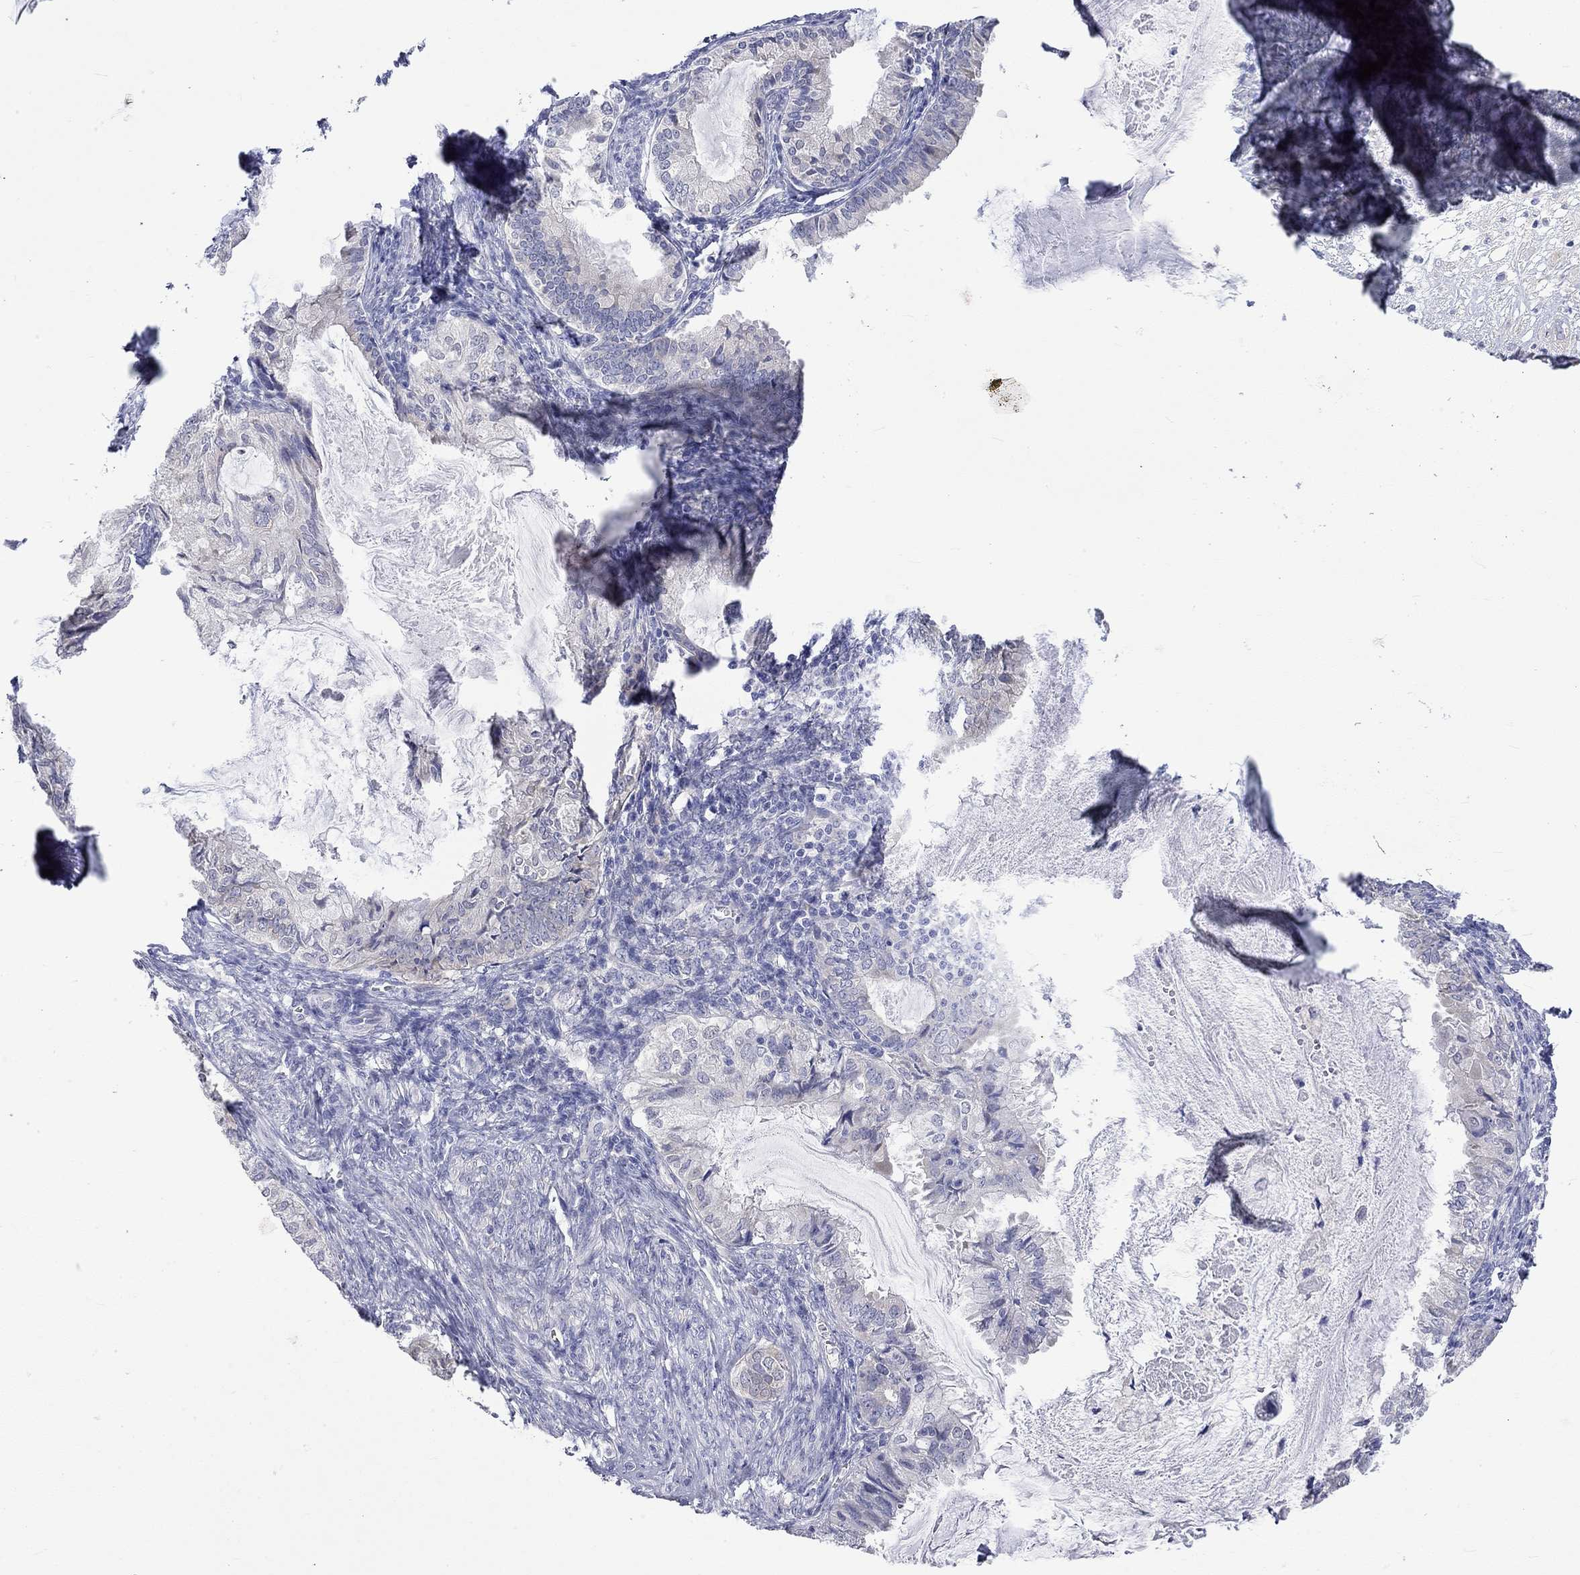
{"staining": {"intensity": "negative", "quantity": "none", "location": "none"}, "tissue": "endometrial cancer", "cell_type": "Tumor cells", "image_type": "cancer", "snomed": [{"axis": "morphology", "description": "Adenocarcinoma, NOS"}, {"axis": "topography", "description": "Endometrium"}], "caption": "DAB immunohistochemical staining of endometrial cancer reveals no significant expression in tumor cells.", "gene": "CERS1", "patient": {"sex": "female", "age": 86}}